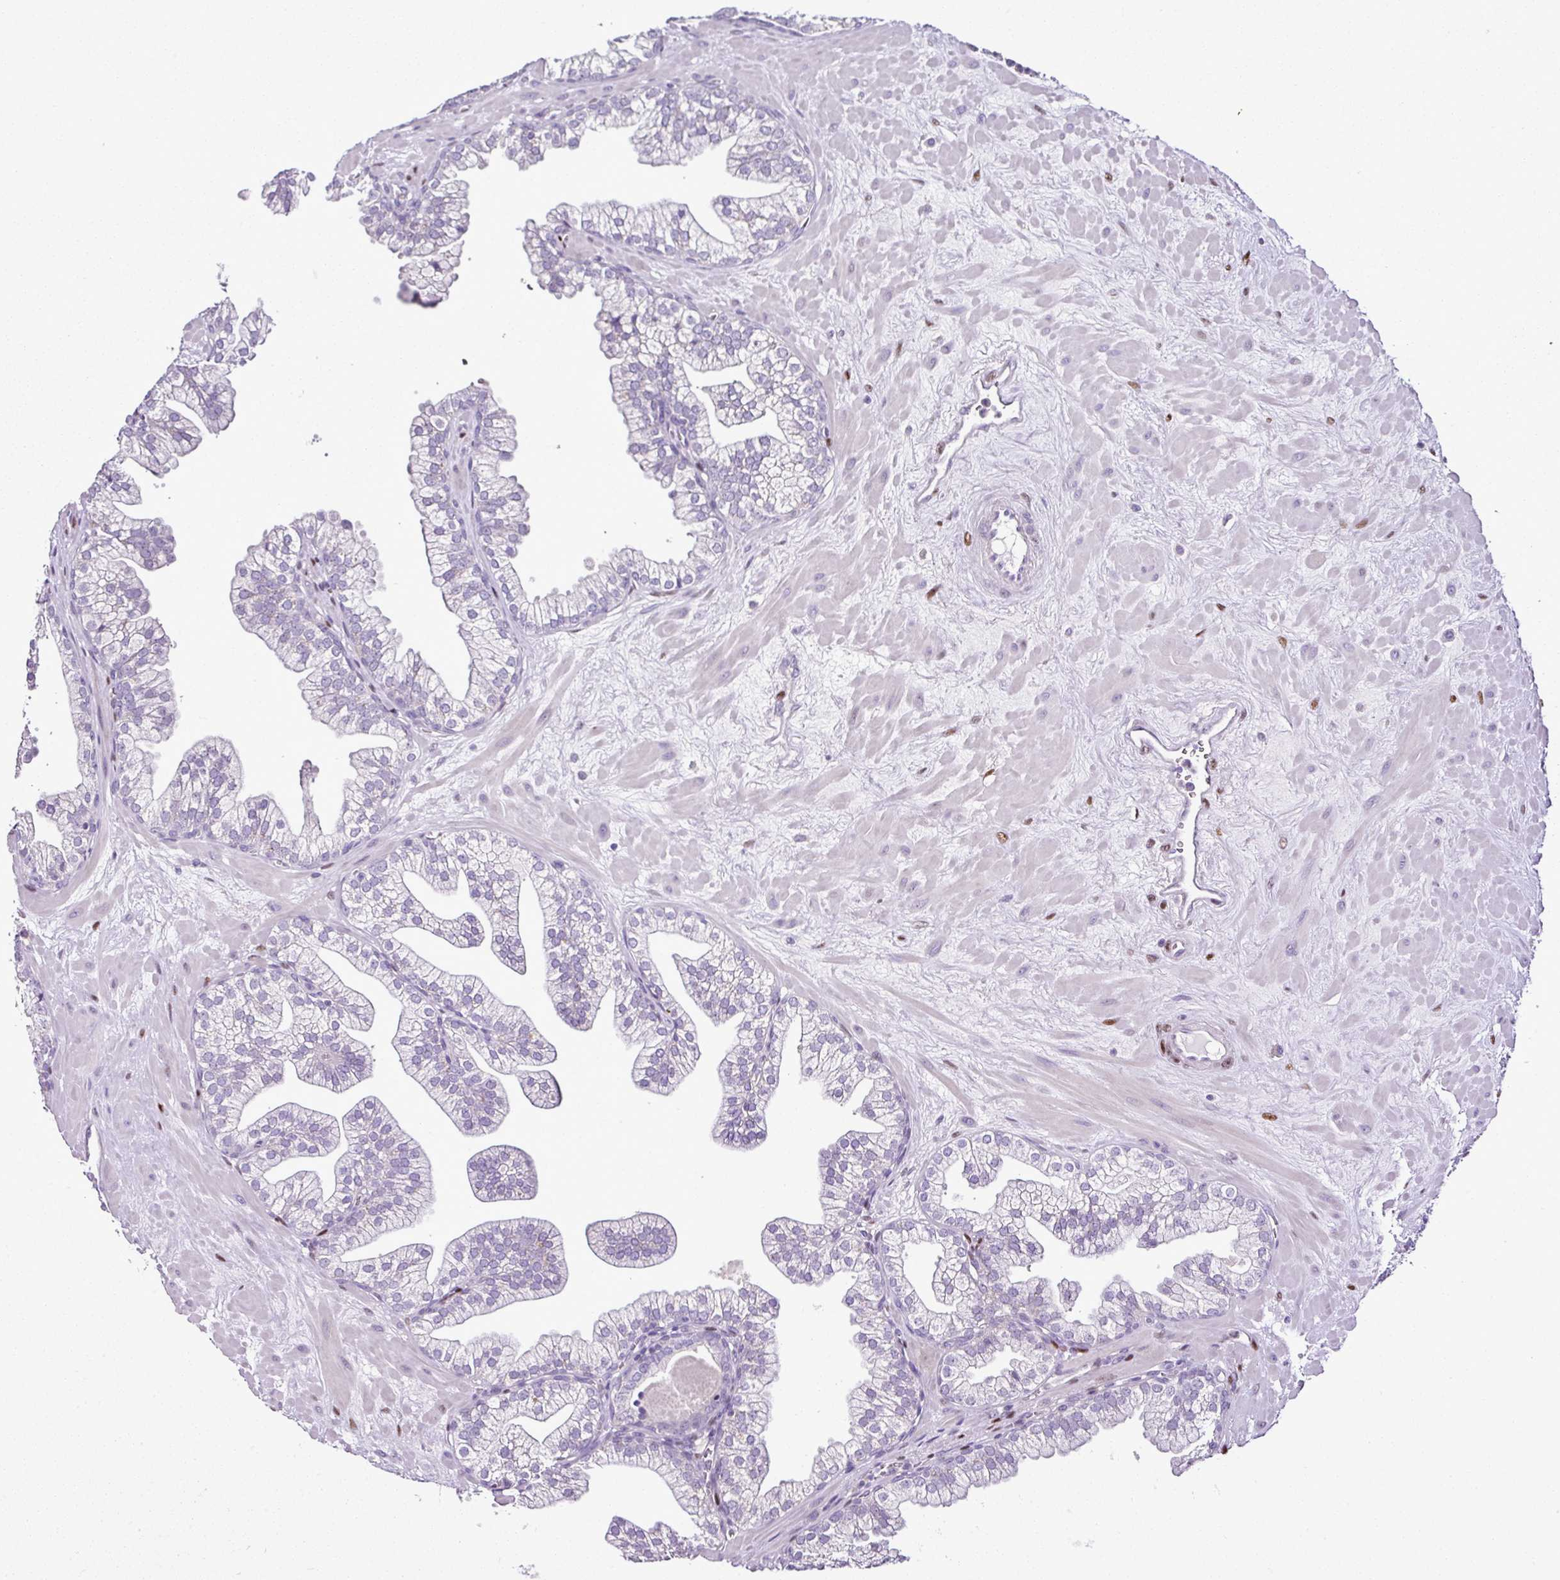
{"staining": {"intensity": "negative", "quantity": "none", "location": "none"}, "tissue": "prostate", "cell_type": "Glandular cells", "image_type": "normal", "snomed": [{"axis": "morphology", "description": "Normal tissue, NOS"}, {"axis": "topography", "description": "Prostate"}, {"axis": "topography", "description": "Peripheral nerve tissue"}], "caption": "Immunohistochemical staining of normal human prostate displays no significant staining in glandular cells.", "gene": "ESR1", "patient": {"sex": "male", "age": 61}}